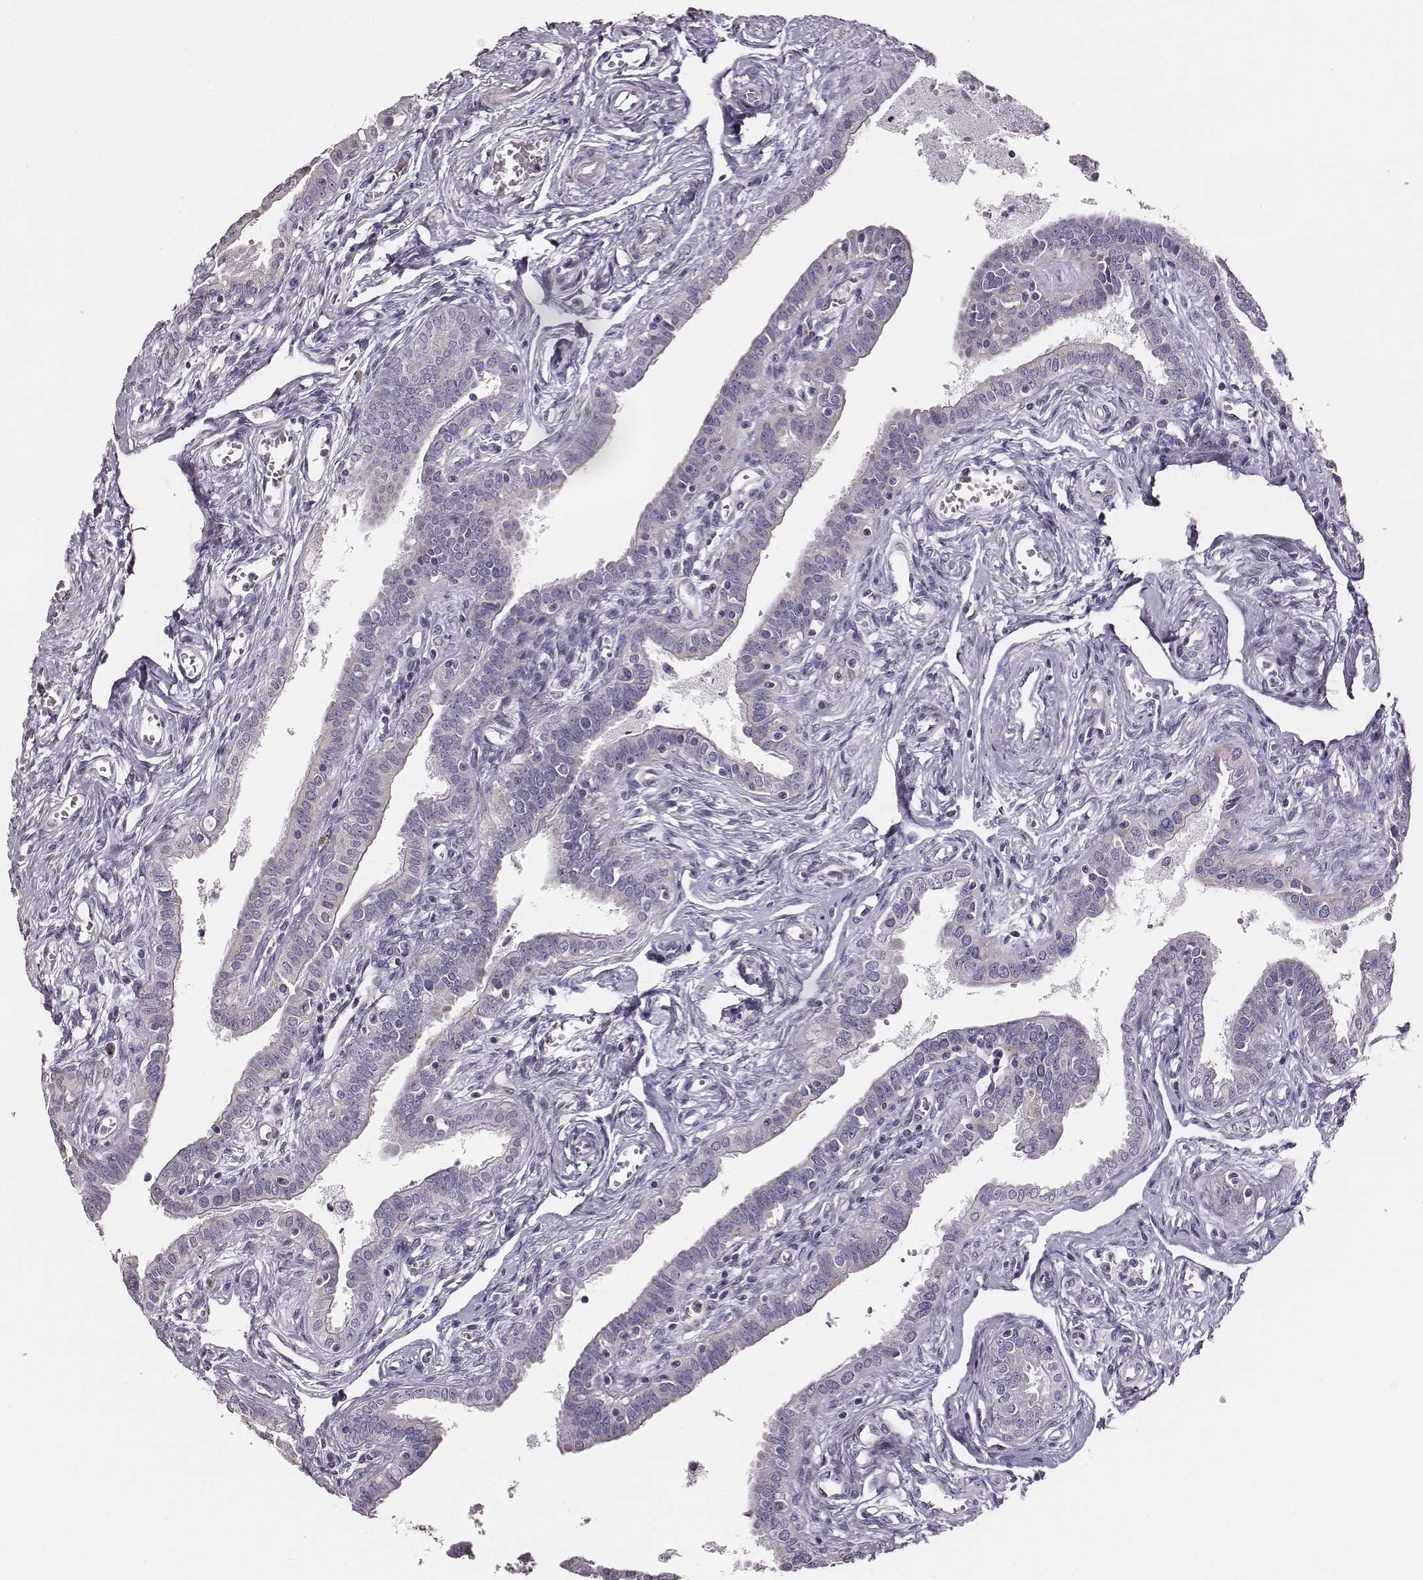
{"staining": {"intensity": "negative", "quantity": "none", "location": "none"}, "tissue": "fallopian tube", "cell_type": "Glandular cells", "image_type": "normal", "snomed": [{"axis": "morphology", "description": "Normal tissue, NOS"}, {"axis": "morphology", "description": "Carcinoma, endometroid"}, {"axis": "topography", "description": "Fallopian tube"}, {"axis": "topography", "description": "Ovary"}], "caption": "Immunohistochemistry micrograph of unremarkable fallopian tube: human fallopian tube stained with DAB (3,3'-diaminobenzidine) exhibits no significant protein staining in glandular cells.", "gene": "UBL4B", "patient": {"sex": "female", "age": 42}}